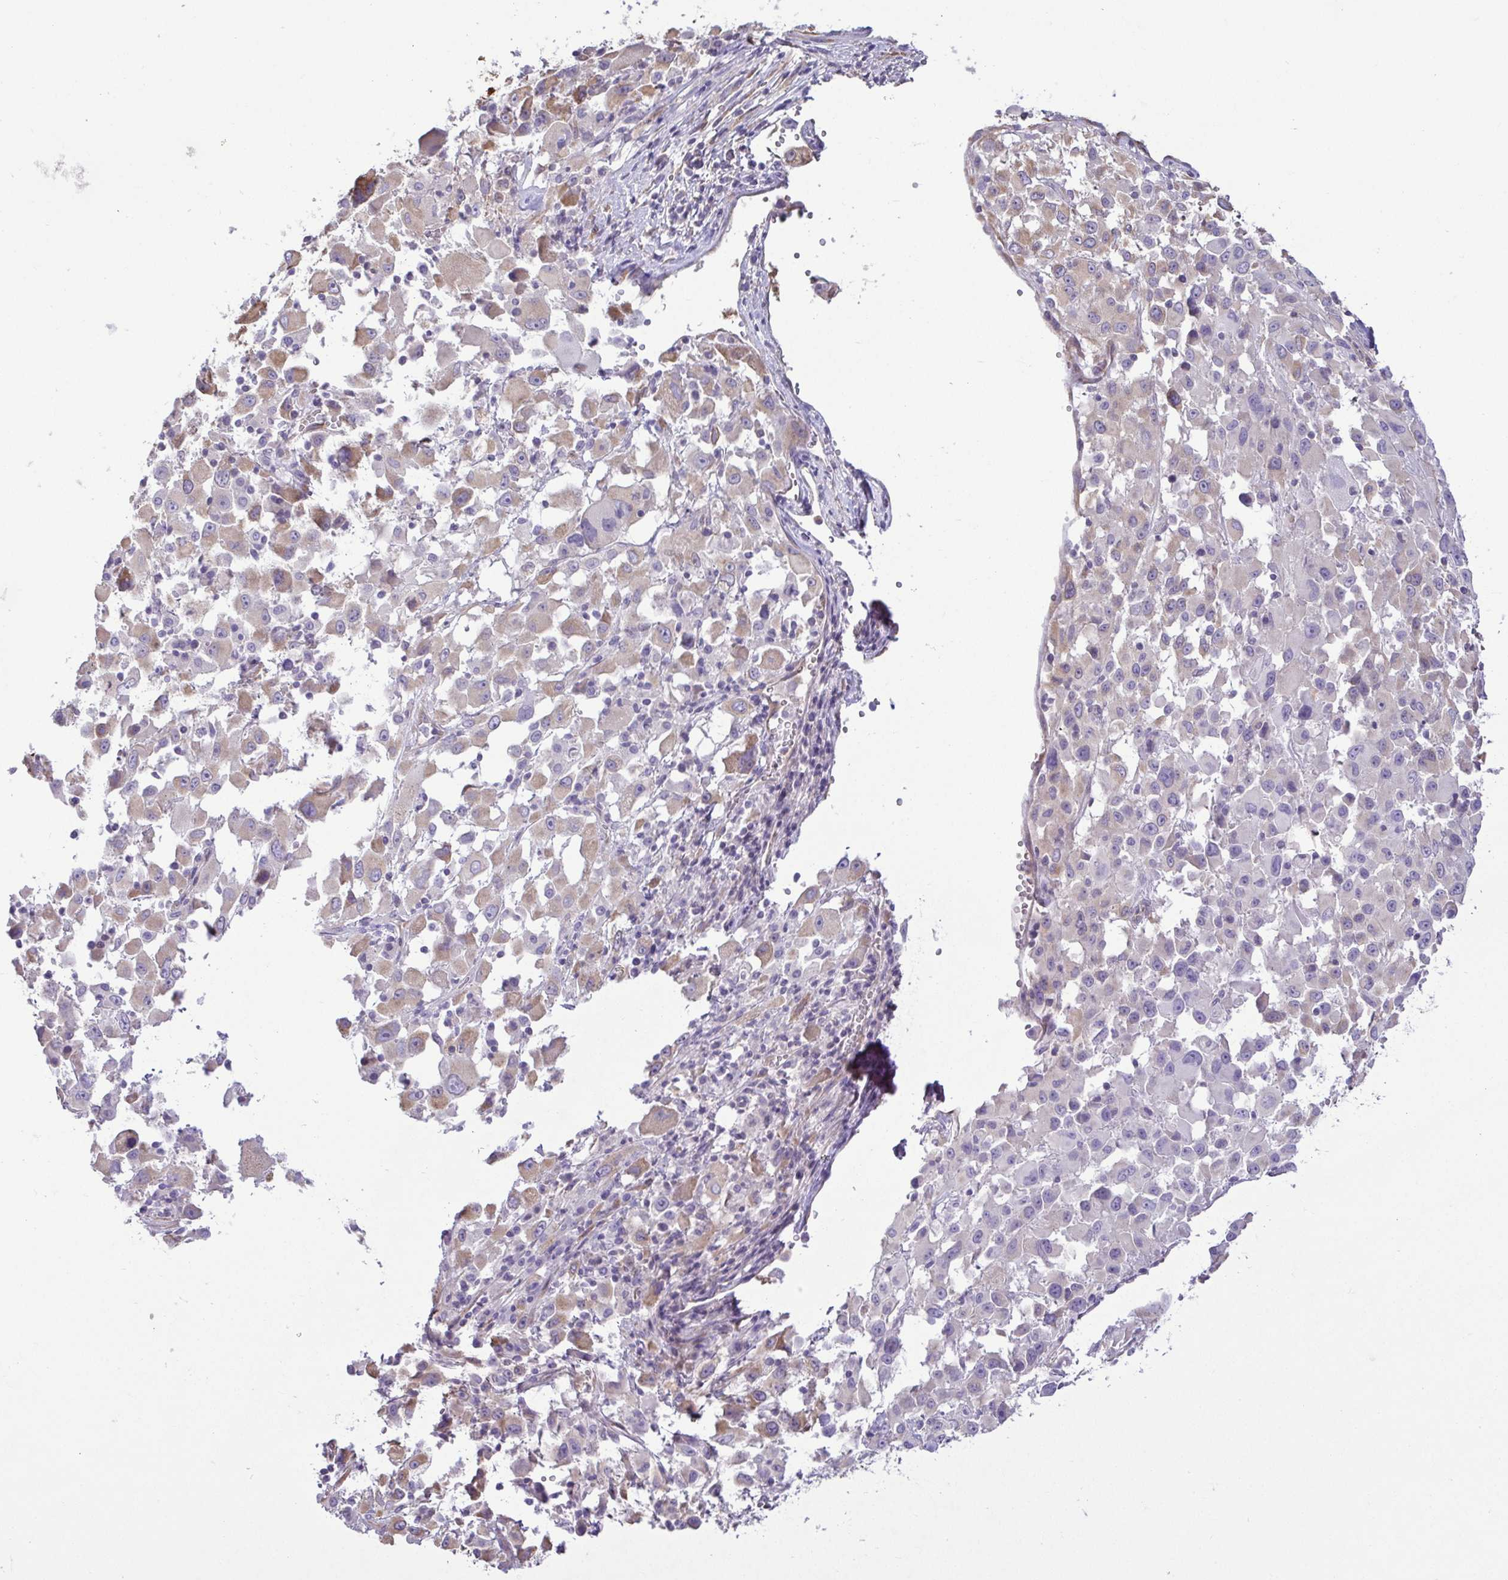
{"staining": {"intensity": "weak", "quantity": "25%-75%", "location": "cytoplasmic/membranous"}, "tissue": "melanoma", "cell_type": "Tumor cells", "image_type": "cancer", "snomed": [{"axis": "morphology", "description": "Malignant melanoma, Metastatic site"}, {"axis": "topography", "description": "Soft tissue"}], "caption": "IHC micrograph of melanoma stained for a protein (brown), which exhibits low levels of weak cytoplasmic/membranous expression in approximately 25%-75% of tumor cells.", "gene": "MYL10", "patient": {"sex": "male", "age": 50}}